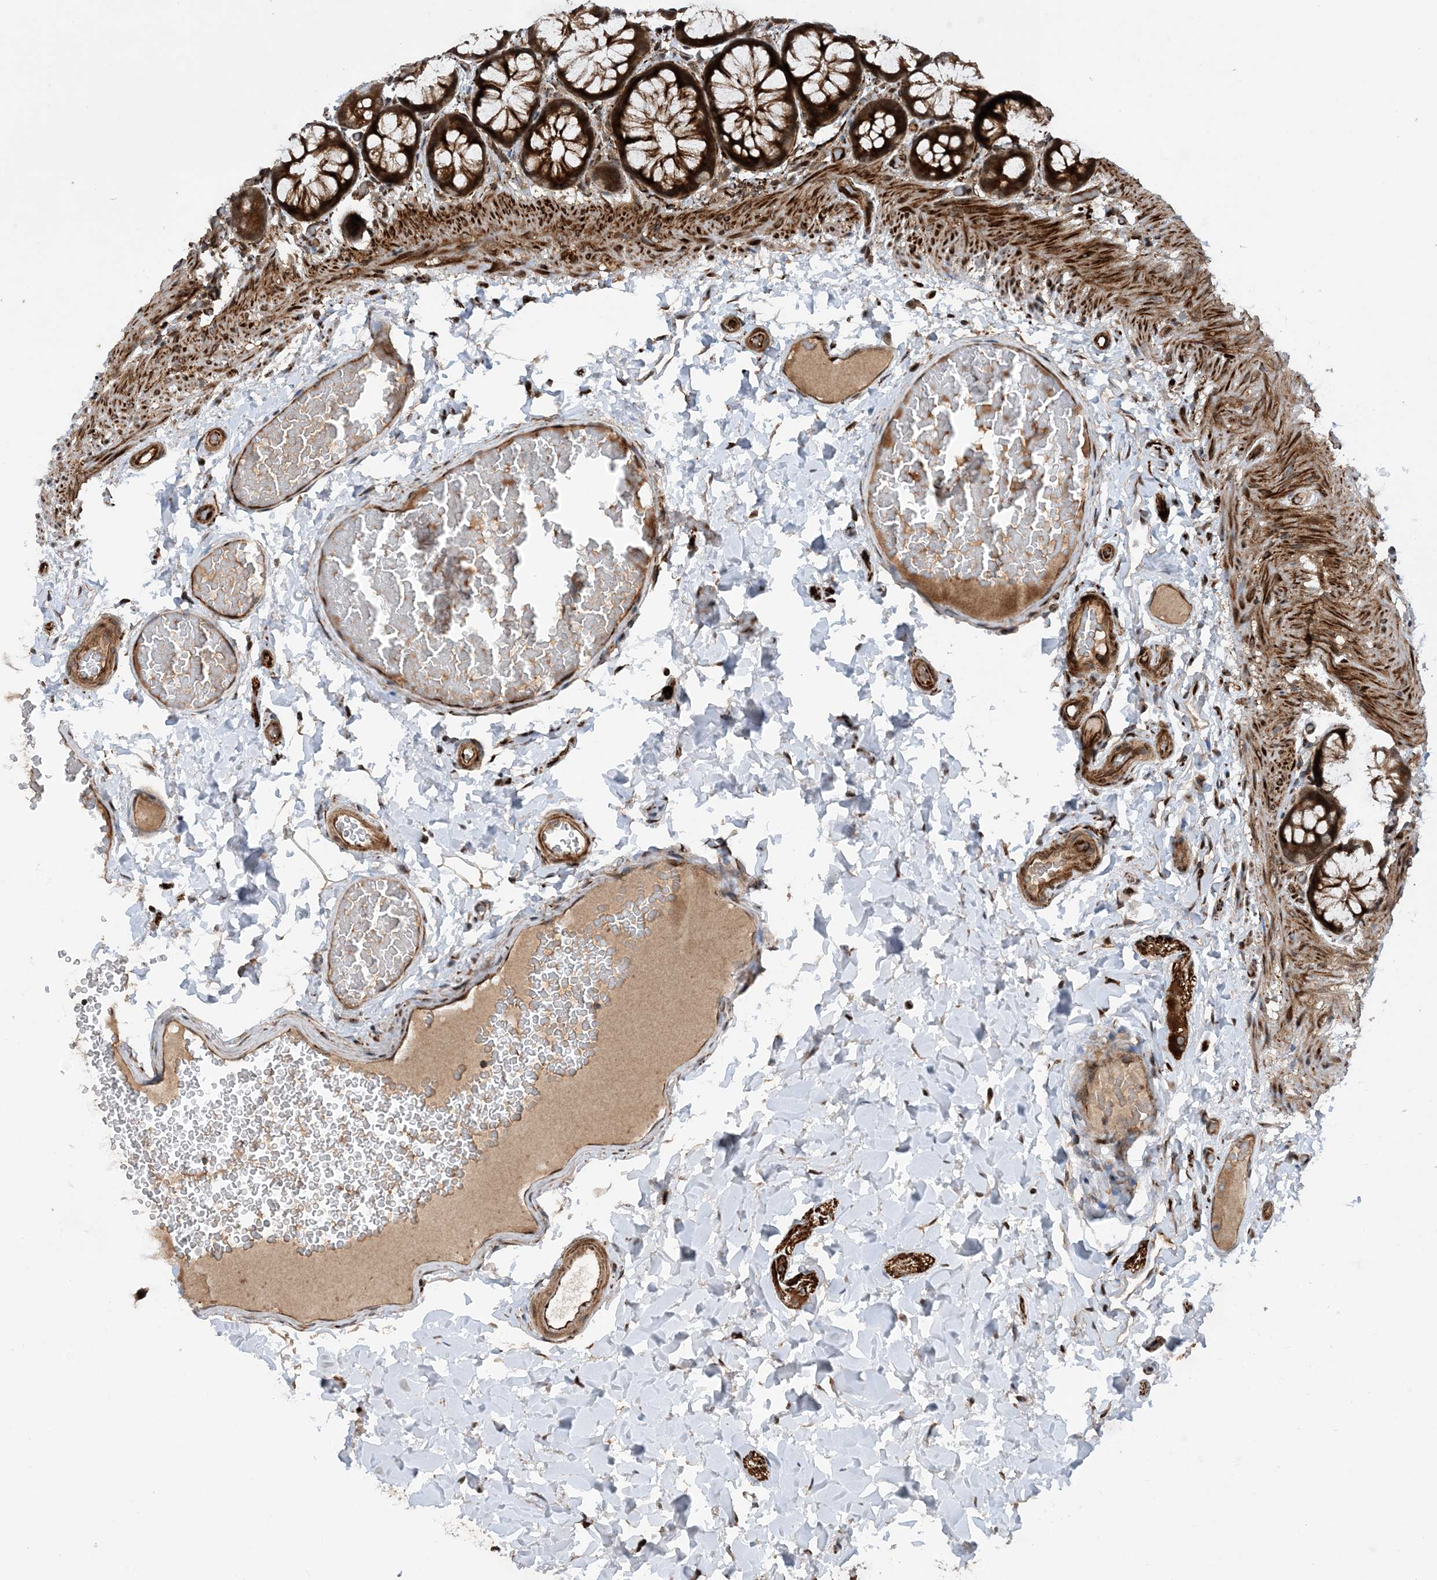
{"staining": {"intensity": "strong", "quantity": ">75%", "location": "cytoplasmic/membranous"}, "tissue": "colon", "cell_type": "Endothelial cells", "image_type": "normal", "snomed": [{"axis": "morphology", "description": "Normal tissue, NOS"}, {"axis": "topography", "description": "Colon"}], "caption": "Endothelial cells reveal high levels of strong cytoplasmic/membranous expression in approximately >75% of cells in unremarkable human colon. Using DAB (brown) and hematoxylin (blue) stains, captured at high magnification using brightfield microscopy.", "gene": "HEMK1", "patient": {"sex": "male", "age": 47}}